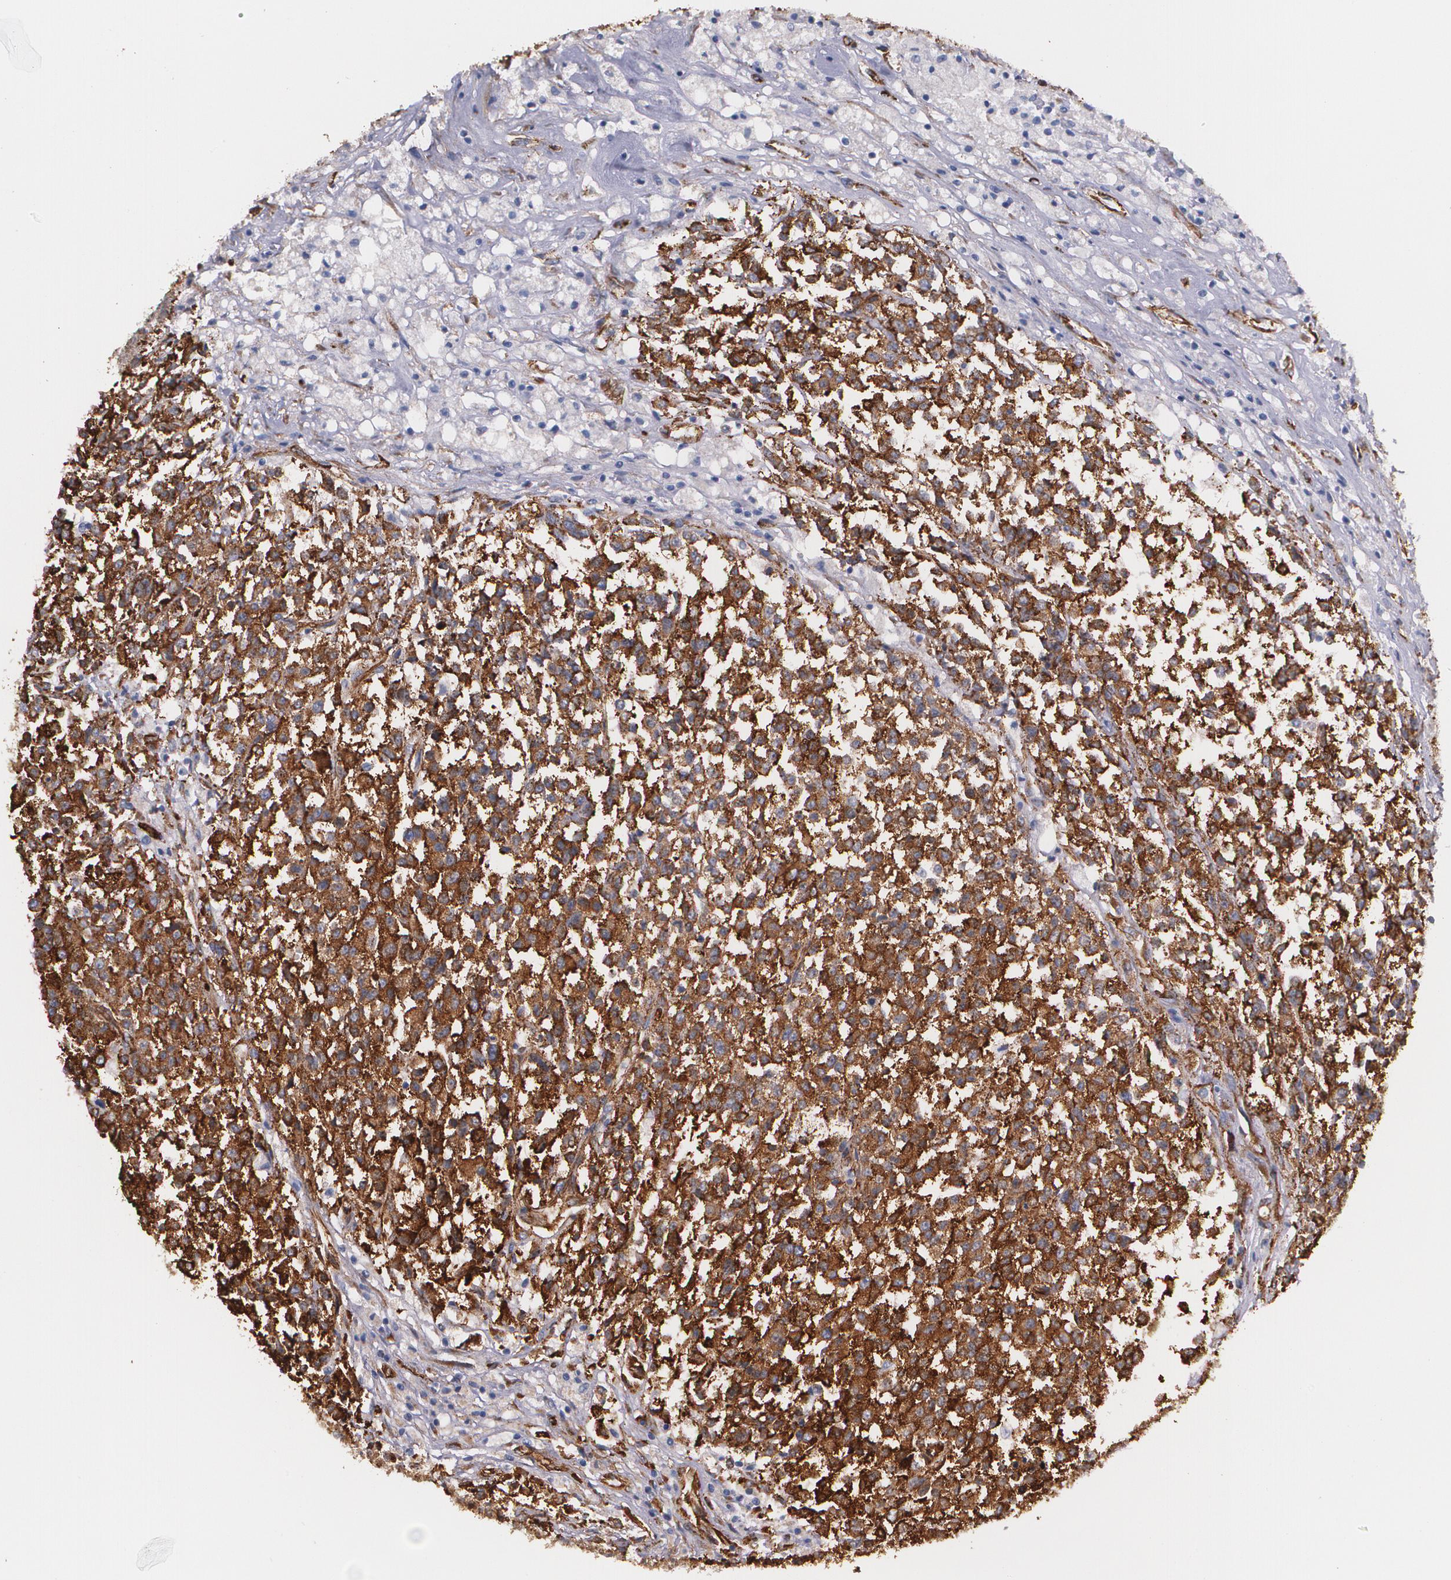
{"staining": {"intensity": "strong", "quantity": ">75%", "location": "cytoplasmic/membranous"}, "tissue": "testis cancer", "cell_type": "Tumor cells", "image_type": "cancer", "snomed": [{"axis": "morphology", "description": "Seminoma, NOS"}, {"axis": "topography", "description": "Testis"}], "caption": "This image shows immunohistochemistry staining of human testis cancer (seminoma), with high strong cytoplasmic/membranous positivity in about >75% of tumor cells.", "gene": "TJP1", "patient": {"sex": "male", "age": 59}}